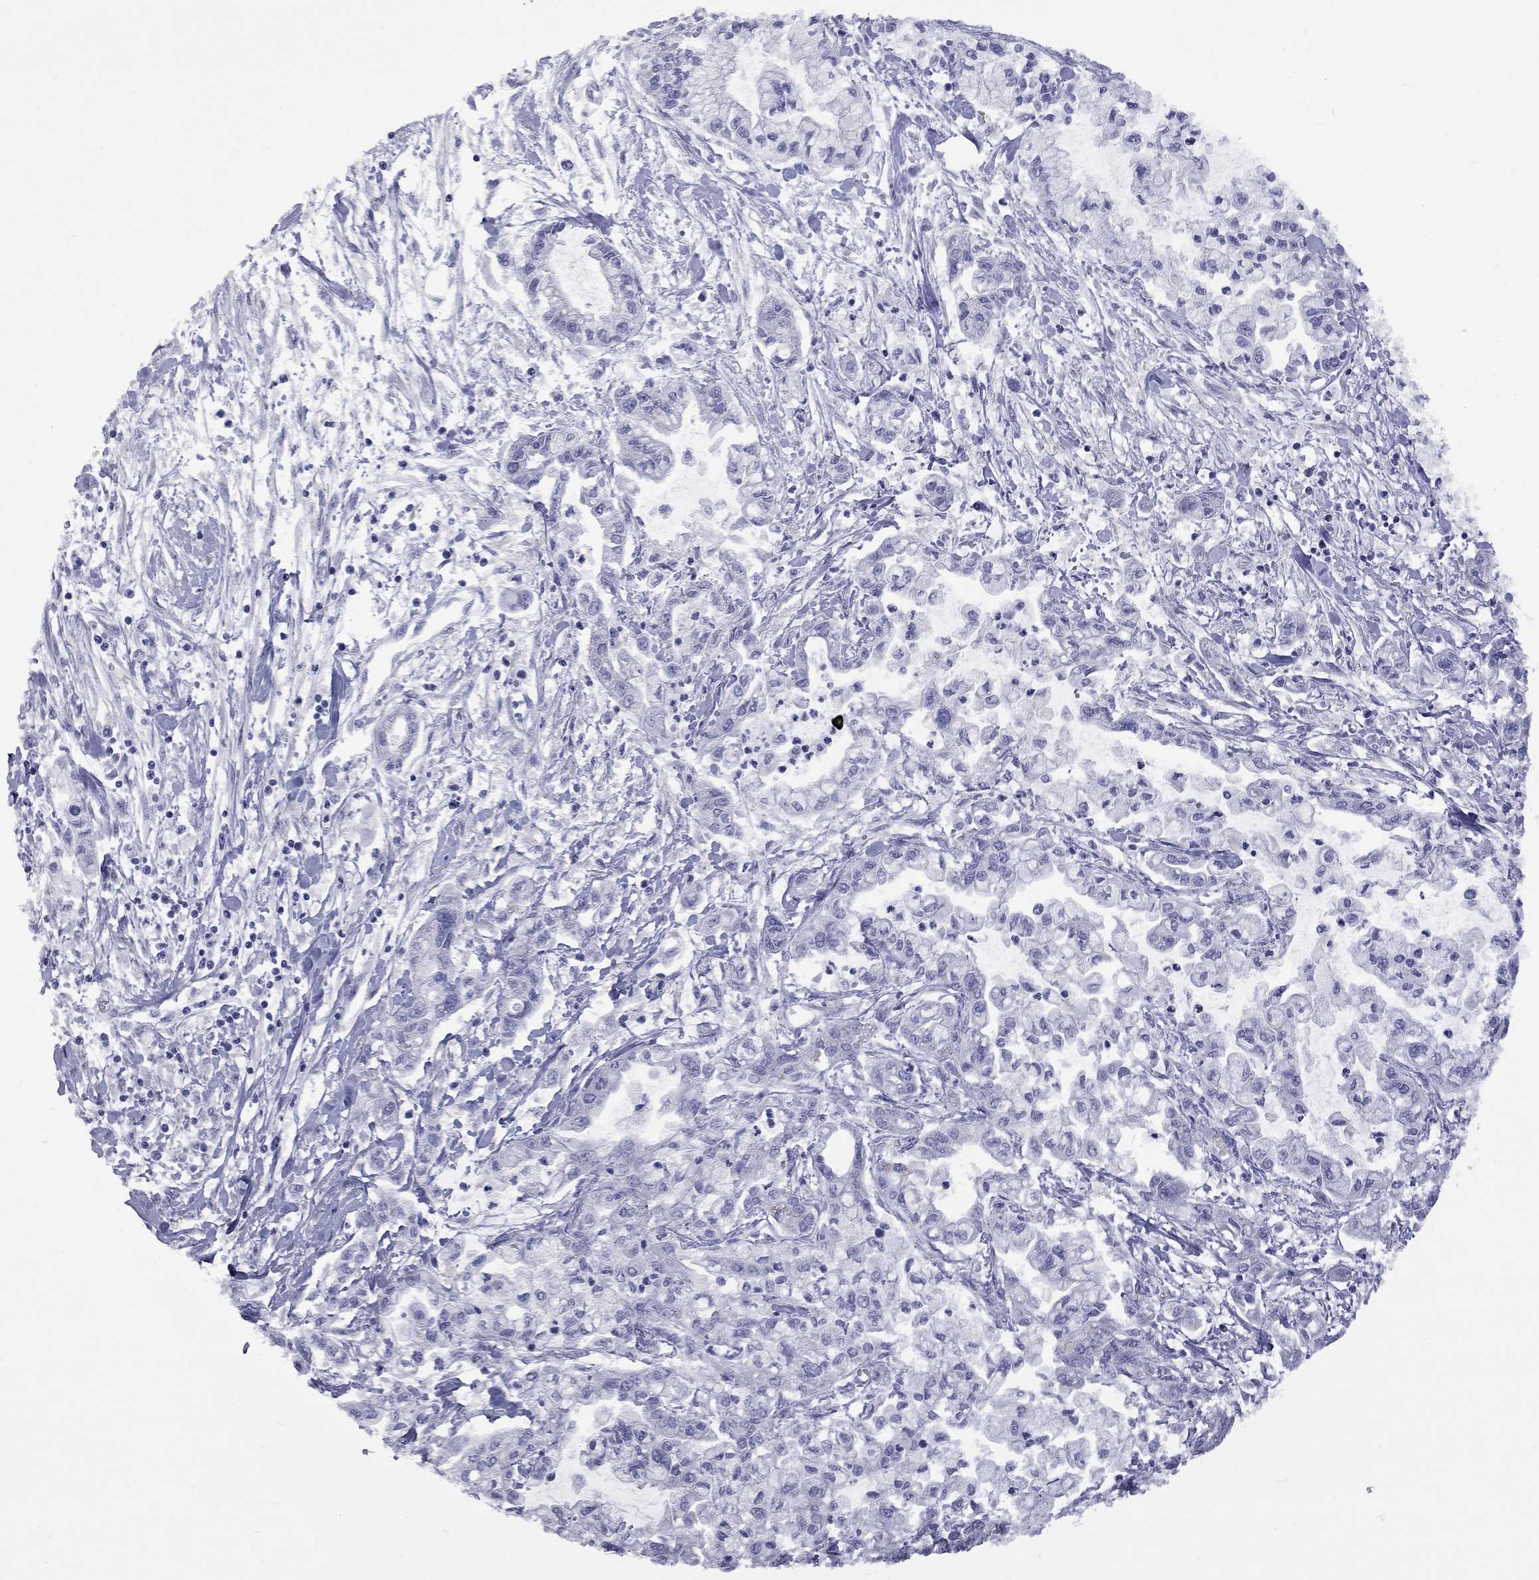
{"staining": {"intensity": "negative", "quantity": "none", "location": "none"}, "tissue": "pancreatic cancer", "cell_type": "Tumor cells", "image_type": "cancer", "snomed": [{"axis": "morphology", "description": "Adenocarcinoma, NOS"}, {"axis": "topography", "description": "Pancreas"}], "caption": "Protein analysis of pancreatic cancer exhibits no significant expression in tumor cells.", "gene": "ABCB4", "patient": {"sex": "male", "age": 54}}